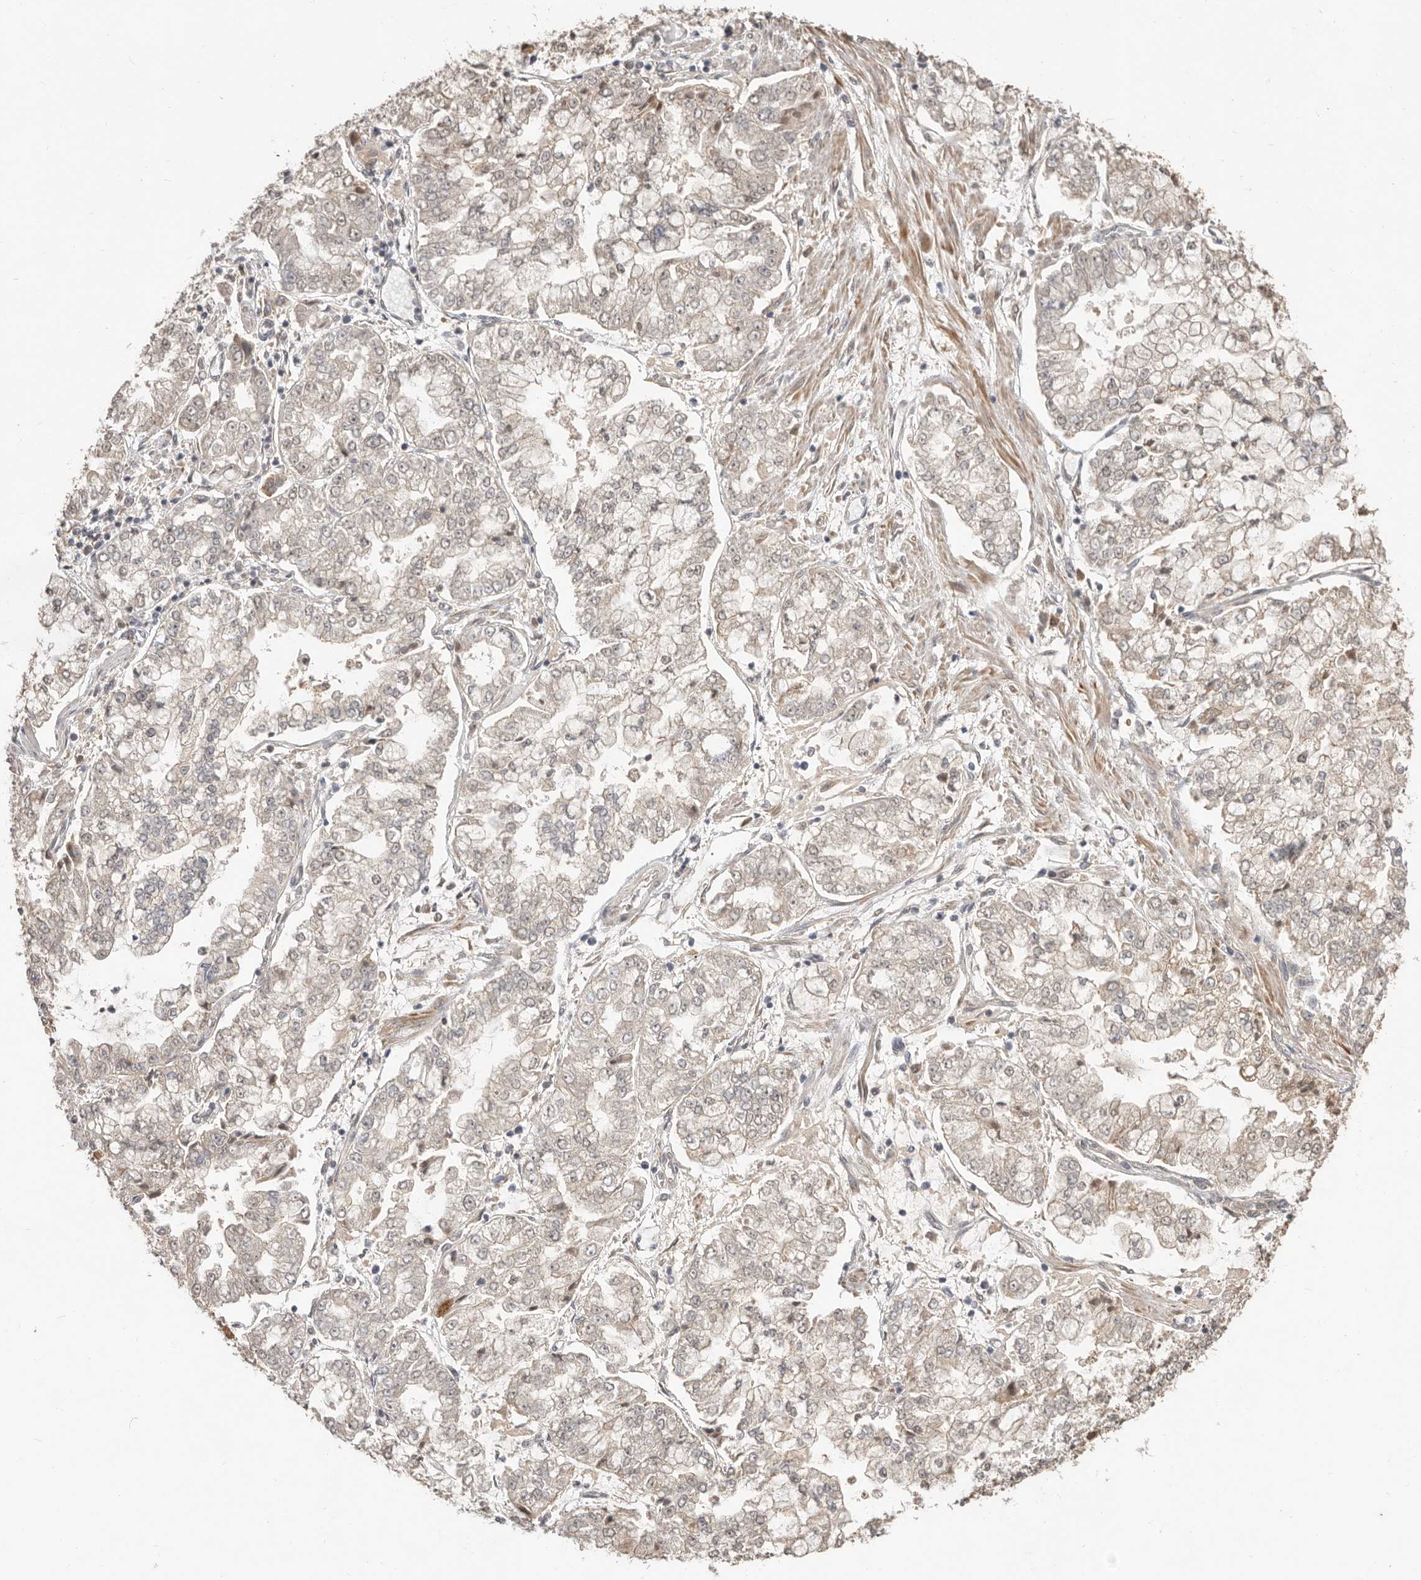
{"staining": {"intensity": "weak", "quantity": ">75%", "location": "cytoplasmic/membranous"}, "tissue": "stomach cancer", "cell_type": "Tumor cells", "image_type": "cancer", "snomed": [{"axis": "morphology", "description": "Adenocarcinoma, NOS"}, {"axis": "topography", "description": "Stomach"}], "caption": "IHC photomicrograph of neoplastic tissue: human adenocarcinoma (stomach) stained using IHC displays low levels of weak protein expression localized specifically in the cytoplasmic/membranous of tumor cells, appearing as a cytoplasmic/membranous brown color.", "gene": "MTFR2", "patient": {"sex": "male", "age": 76}}